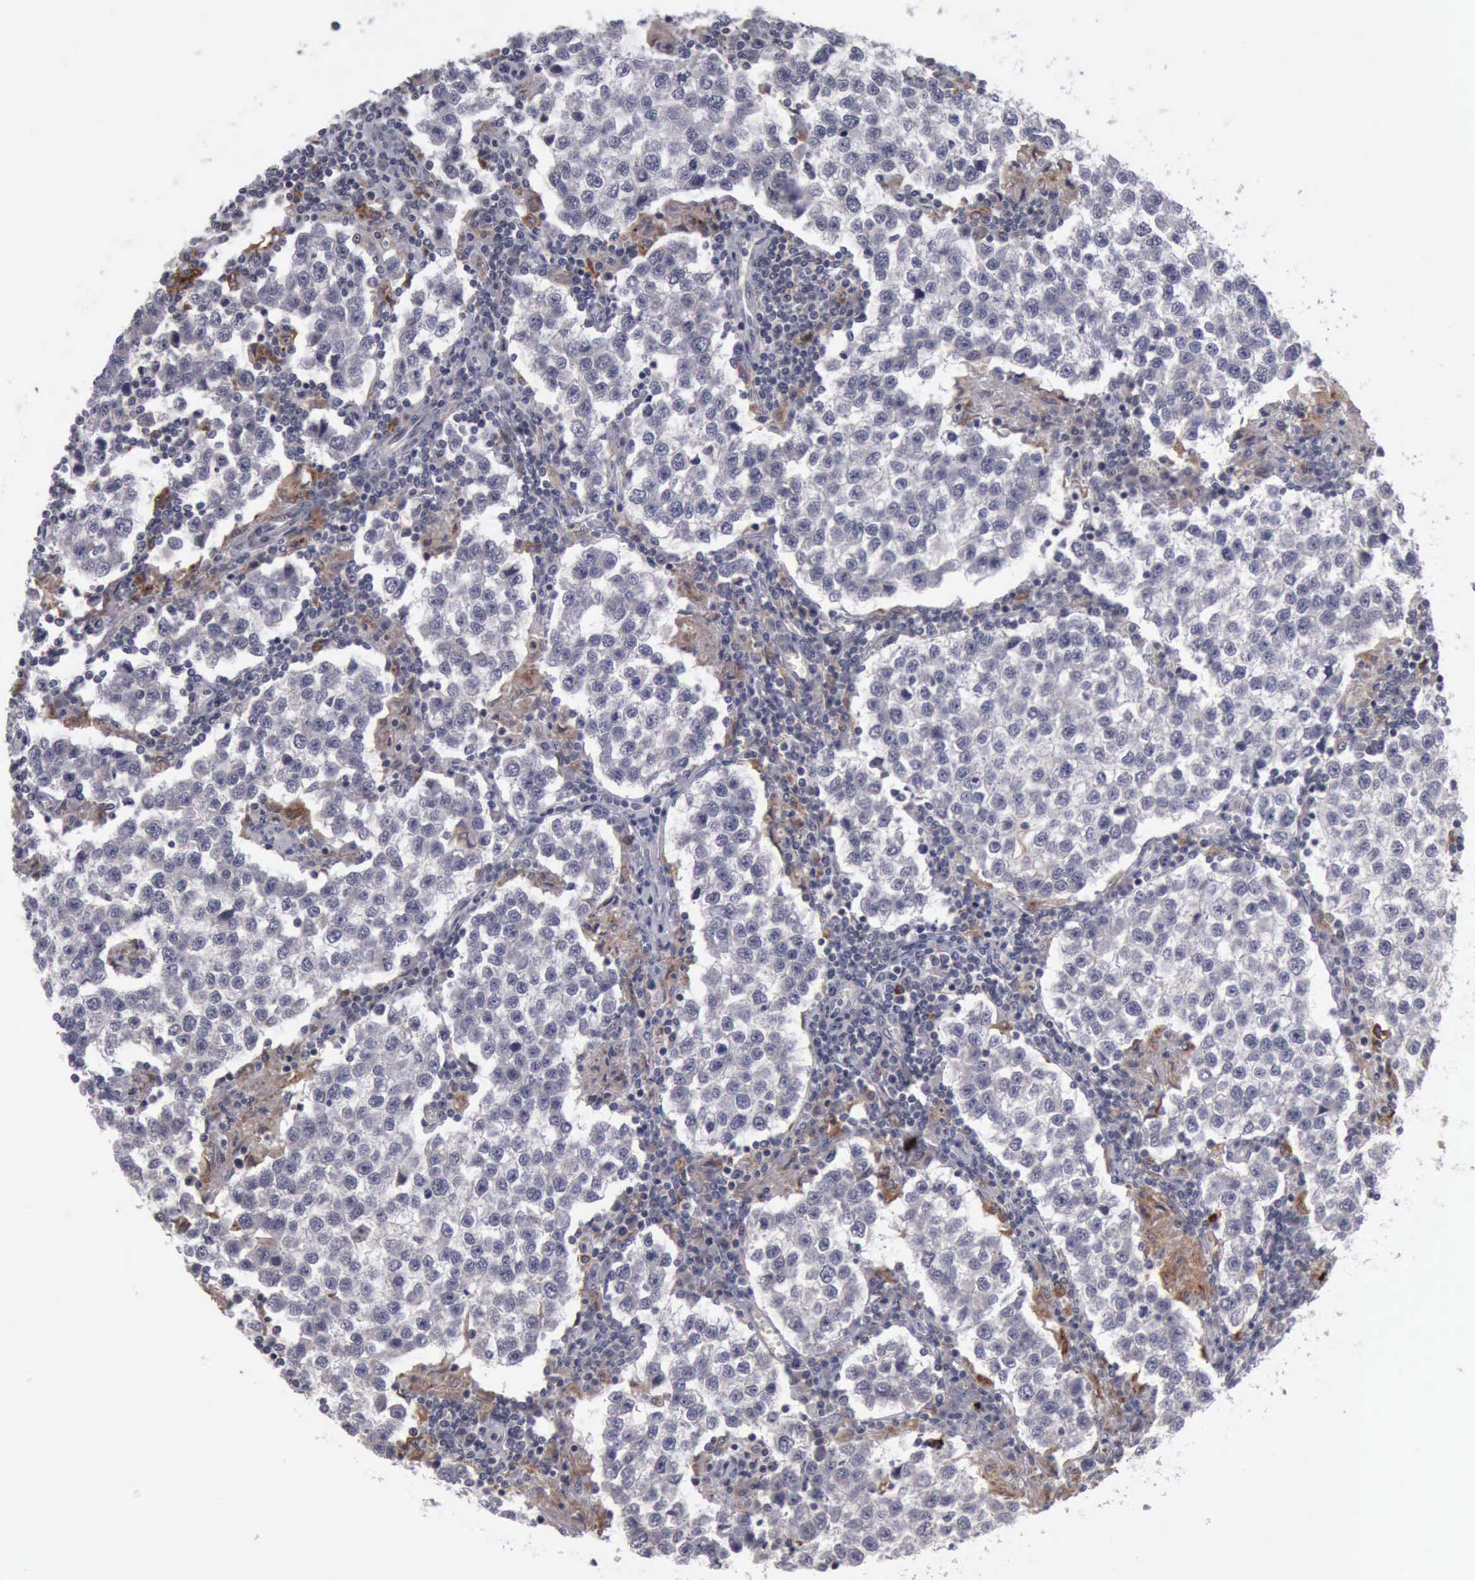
{"staining": {"intensity": "negative", "quantity": "none", "location": "none"}, "tissue": "testis cancer", "cell_type": "Tumor cells", "image_type": "cancer", "snomed": [{"axis": "morphology", "description": "Seminoma, NOS"}, {"axis": "topography", "description": "Testis"}], "caption": "IHC of human testis seminoma shows no positivity in tumor cells.", "gene": "MMP9", "patient": {"sex": "male", "age": 36}}